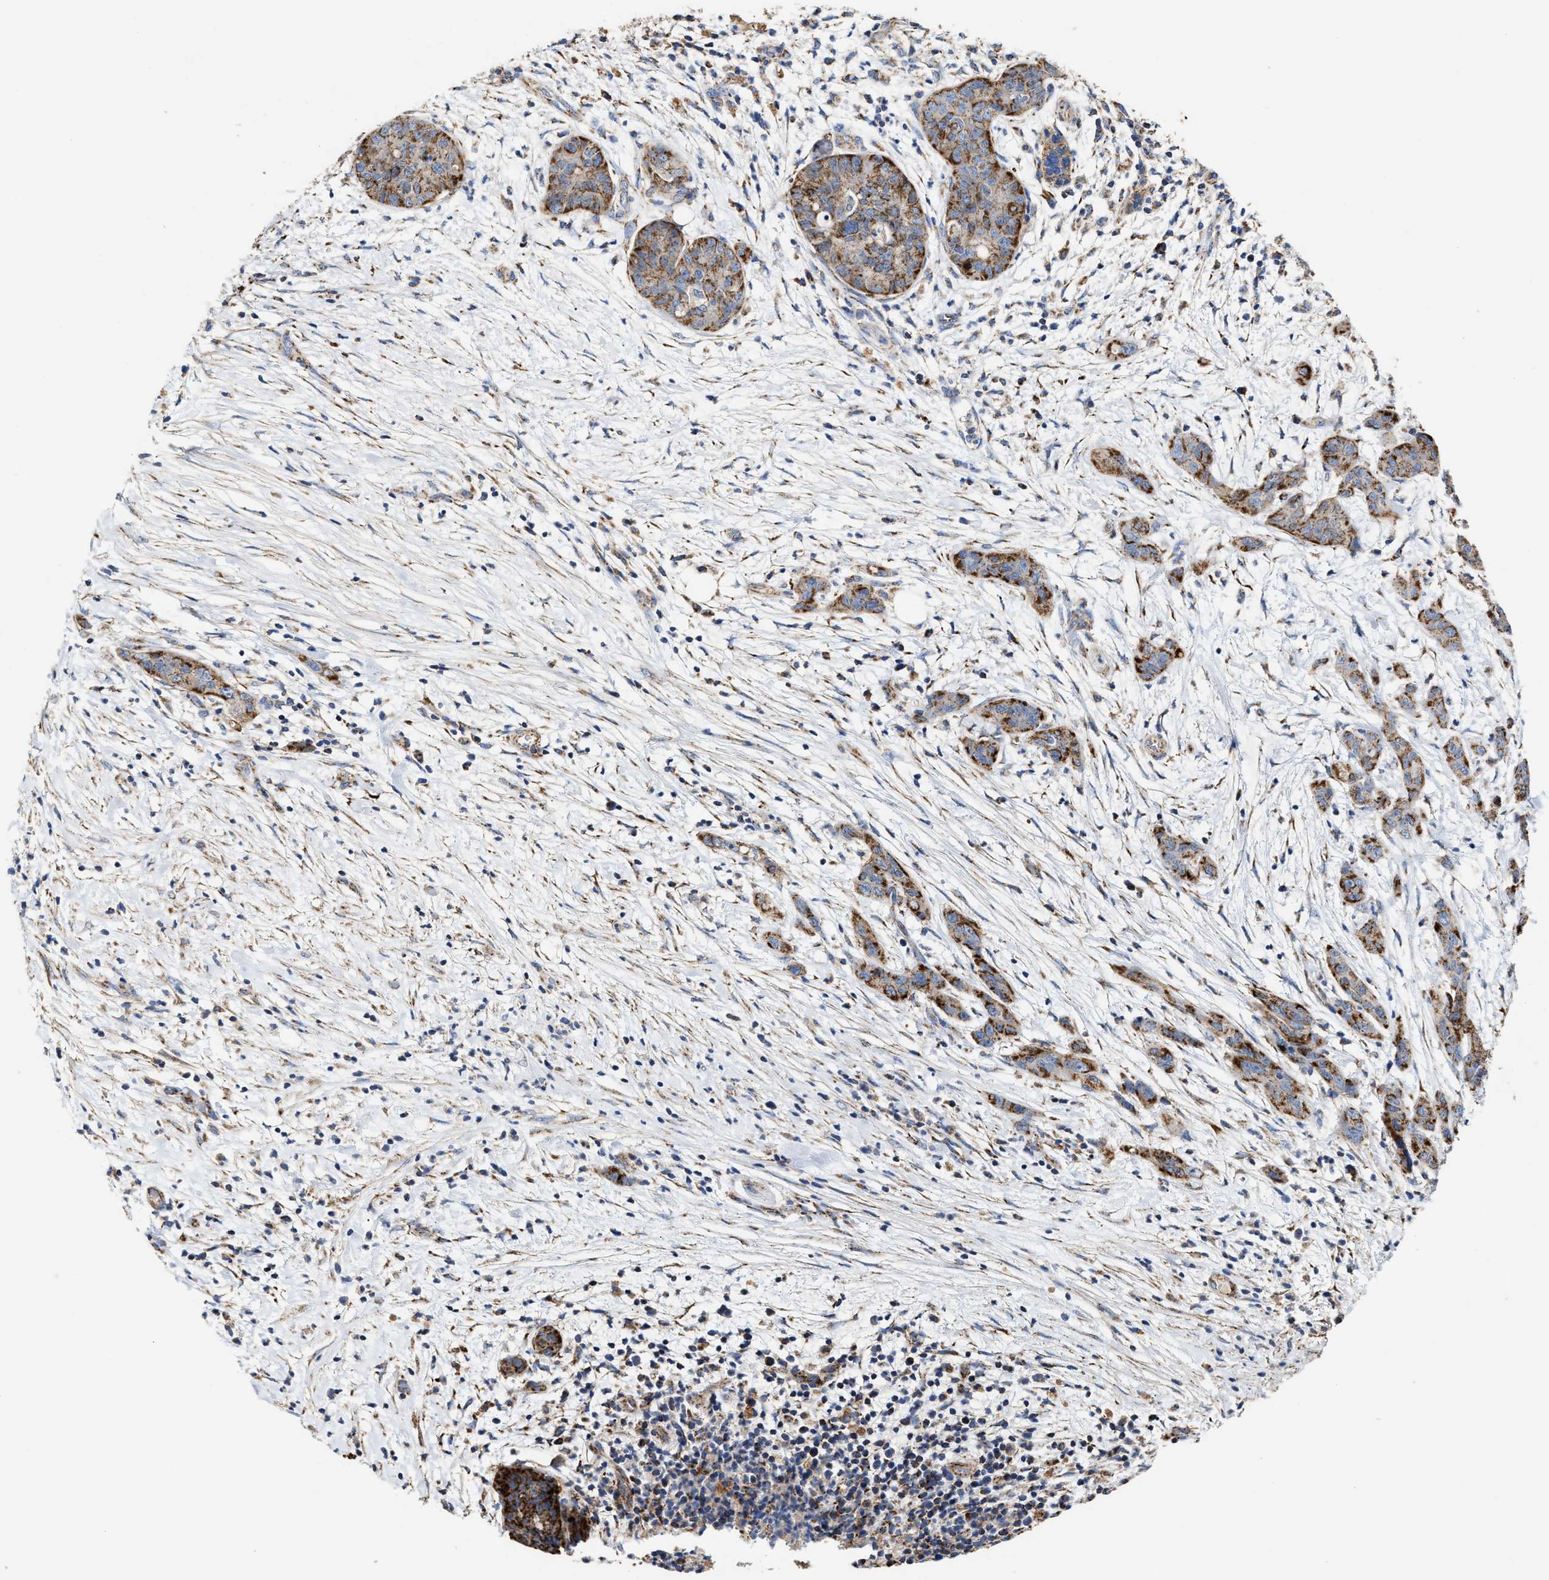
{"staining": {"intensity": "moderate", "quantity": ">75%", "location": "cytoplasmic/membranous"}, "tissue": "pancreatic cancer", "cell_type": "Tumor cells", "image_type": "cancer", "snomed": [{"axis": "morphology", "description": "Adenocarcinoma, NOS"}, {"axis": "topography", "description": "Pancreas"}], "caption": "Pancreatic cancer (adenocarcinoma) stained with immunohistochemistry exhibits moderate cytoplasmic/membranous expression in about >75% of tumor cells.", "gene": "MECR", "patient": {"sex": "female", "age": 78}}